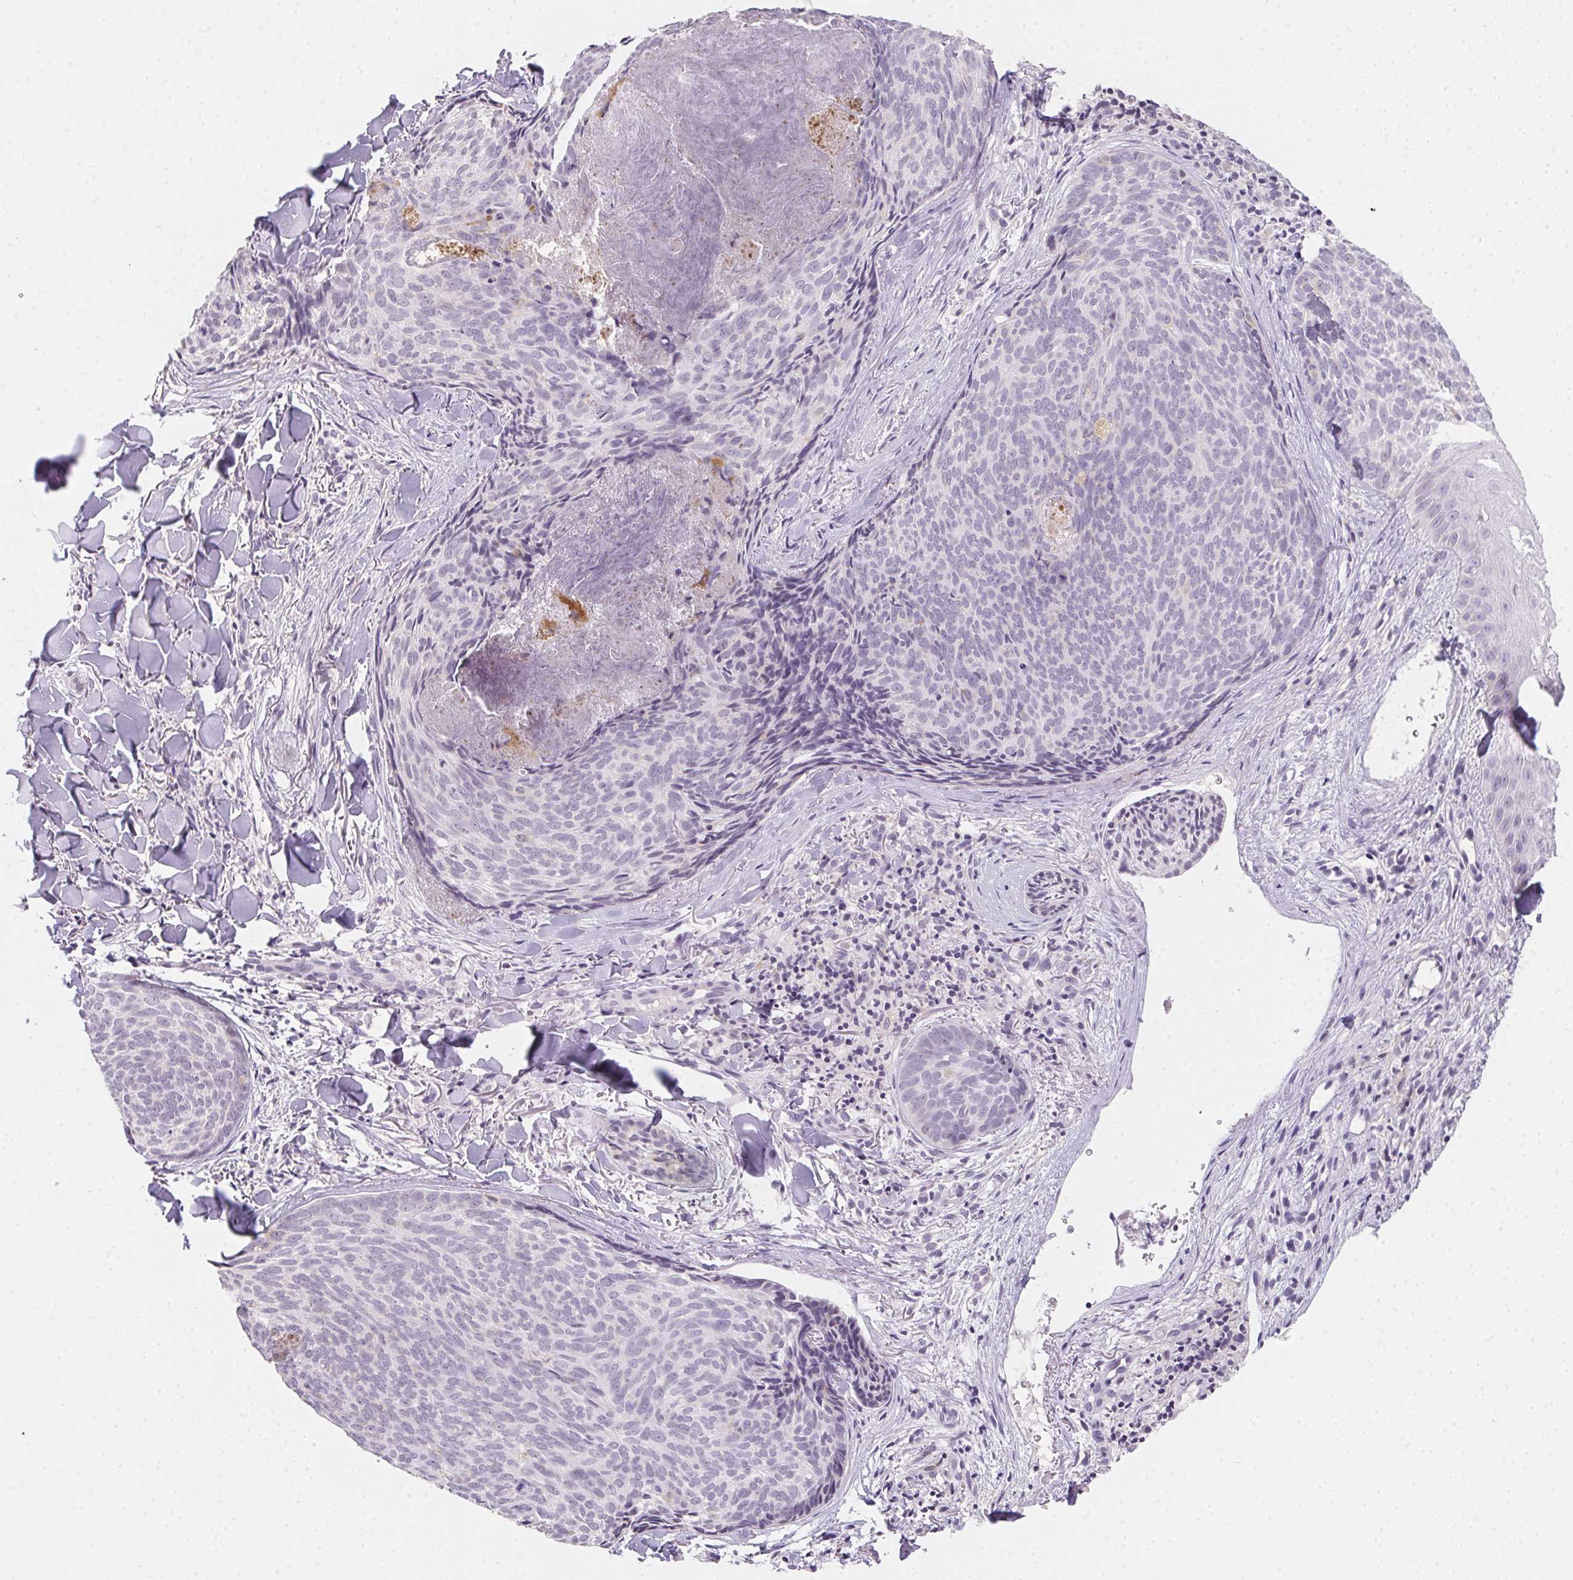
{"staining": {"intensity": "negative", "quantity": "none", "location": "none"}, "tissue": "skin cancer", "cell_type": "Tumor cells", "image_type": "cancer", "snomed": [{"axis": "morphology", "description": "Basal cell carcinoma"}, {"axis": "topography", "description": "Skin"}], "caption": "DAB immunohistochemical staining of basal cell carcinoma (skin) shows no significant staining in tumor cells.", "gene": "SLC6A18", "patient": {"sex": "female", "age": 82}}